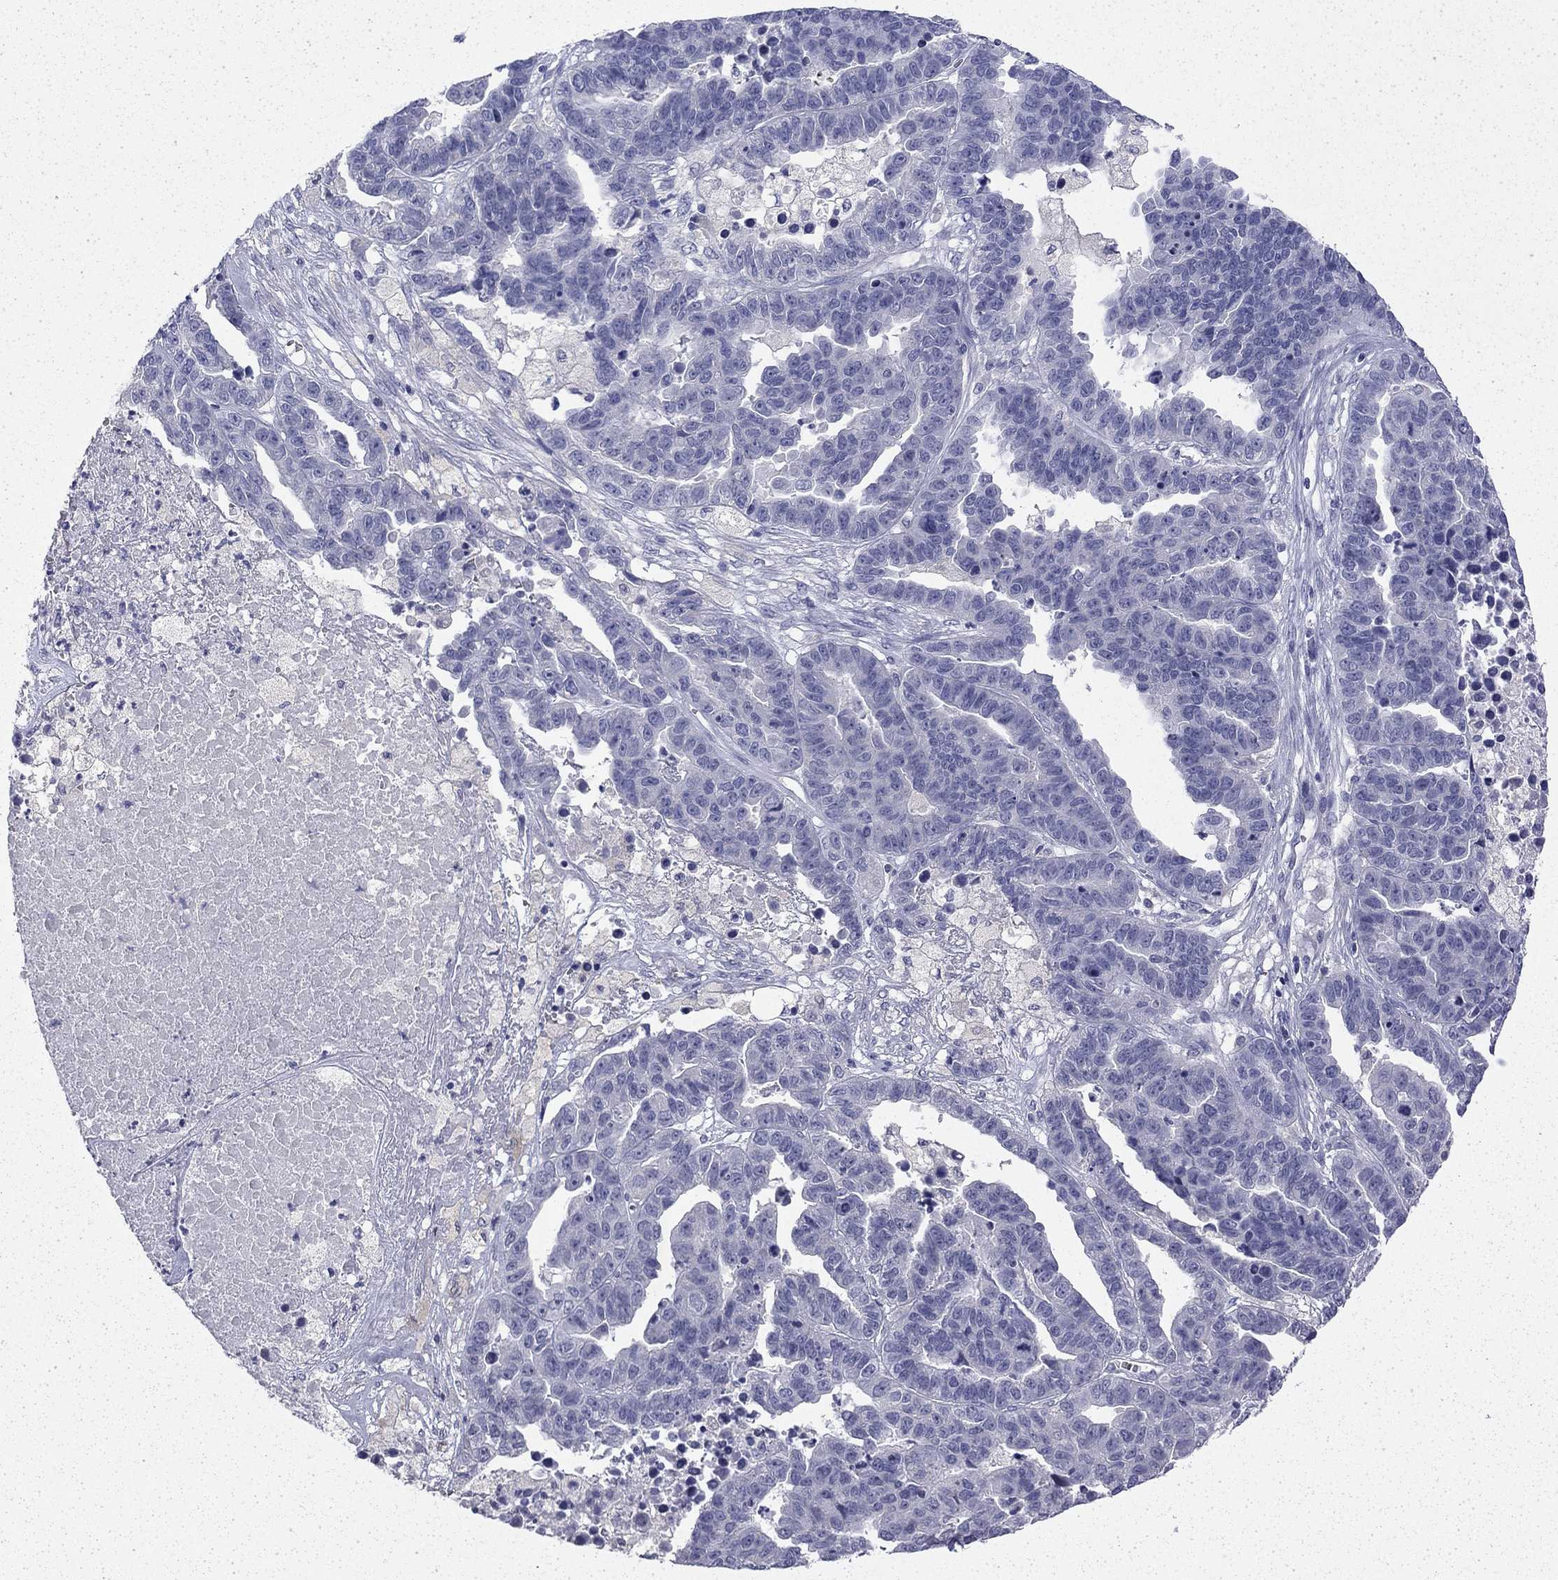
{"staining": {"intensity": "negative", "quantity": "none", "location": "none"}, "tissue": "ovarian cancer", "cell_type": "Tumor cells", "image_type": "cancer", "snomed": [{"axis": "morphology", "description": "Cystadenocarcinoma, serous, NOS"}, {"axis": "topography", "description": "Ovary"}], "caption": "Tumor cells are negative for protein expression in human ovarian cancer.", "gene": "ENPP6", "patient": {"sex": "female", "age": 87}}